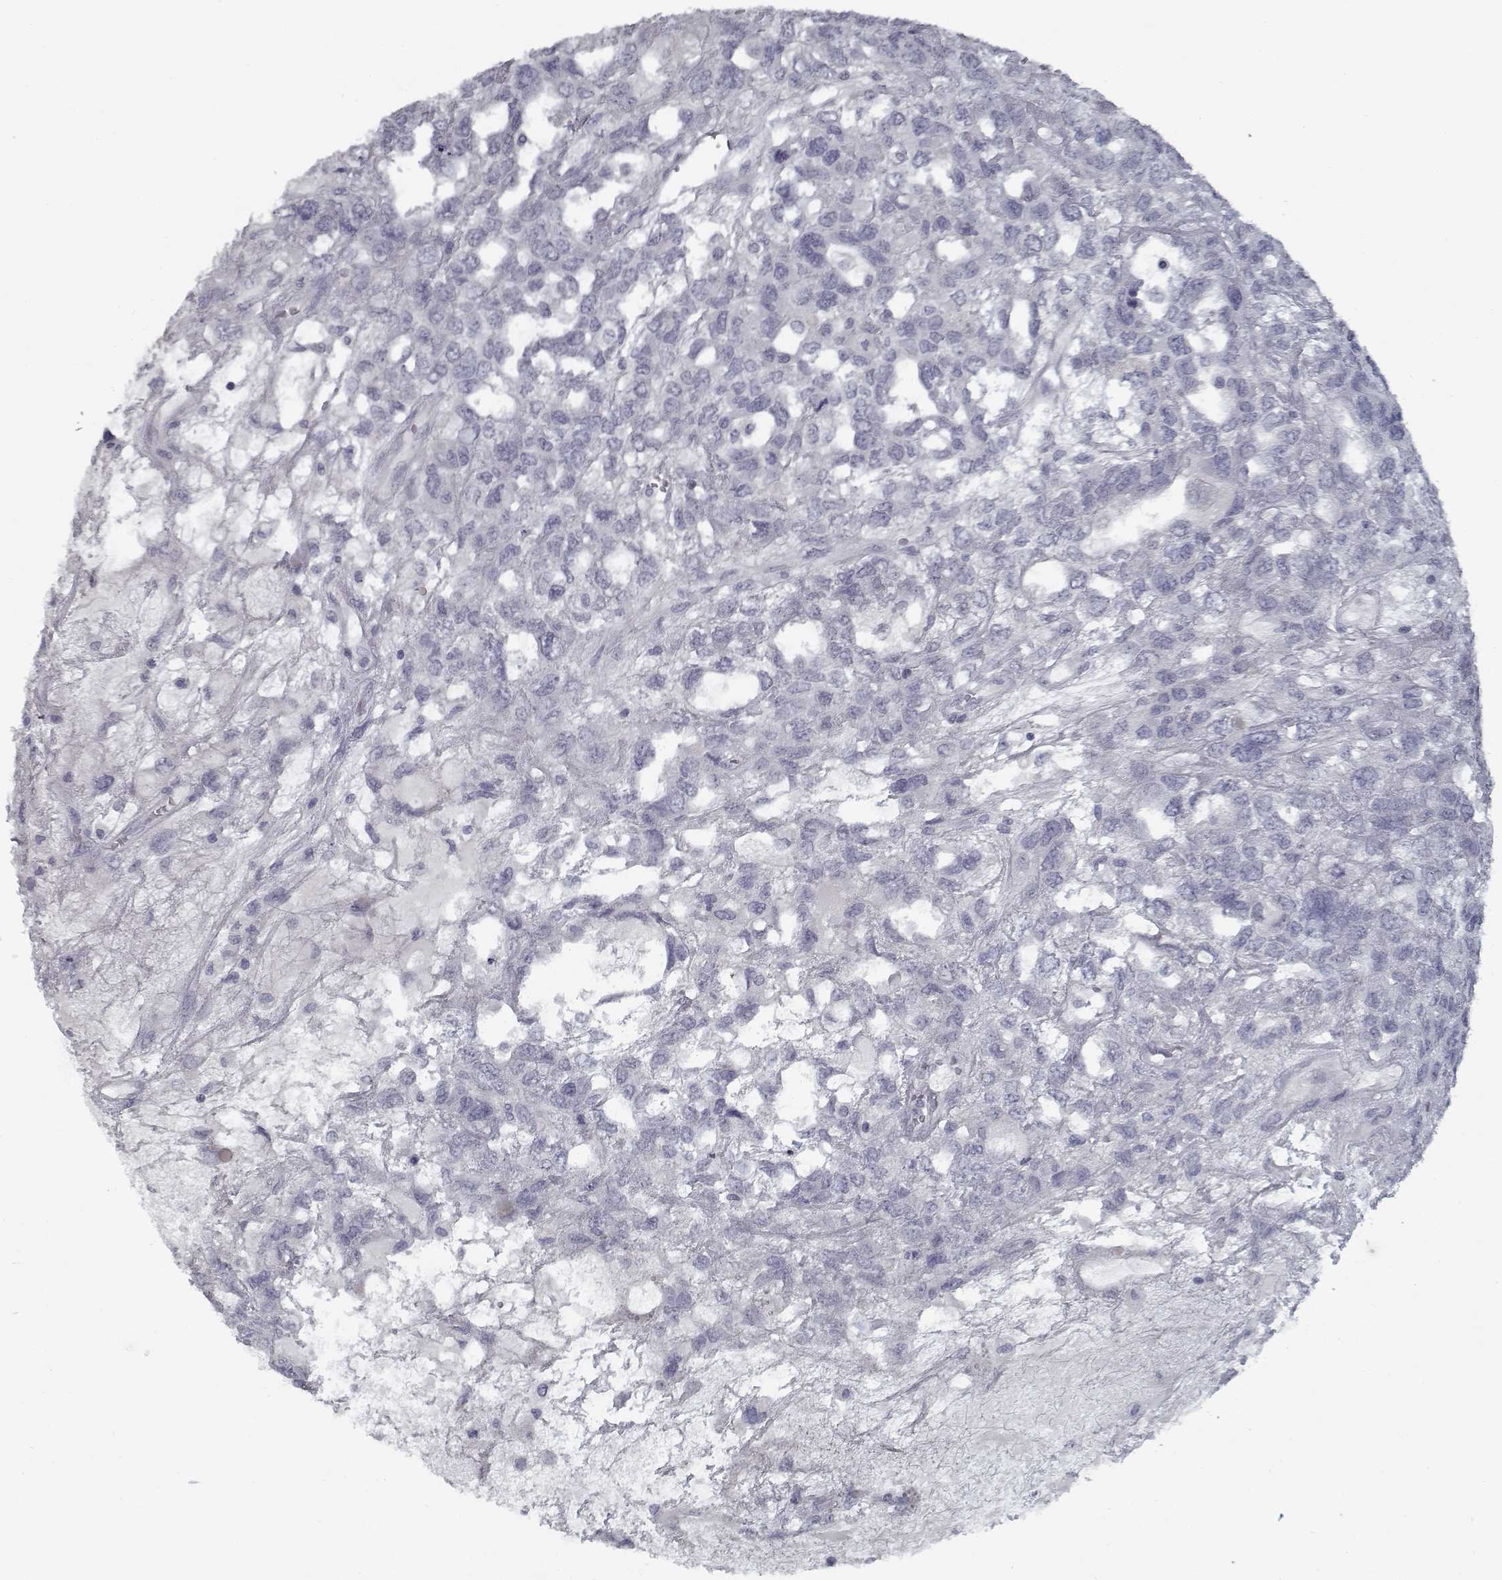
{"staining": {"intensity": "negative", "quantity": "none", "location": "none"}, "tissue": "testis cancer", "cell_type": "Tumor cells", "image_type": "cancer", "snomed": [{"axis": "morphology", "description": "Seminoma, NOS"}, {"axis": "topography", "description": "Testis"}], "caption": "DAB immunohistochemical staining of seminoma (testis) exhibits no significant positivity in tumor cells.", "gene": "GAD2", "patient": {"sex": "male", "age": 52}}